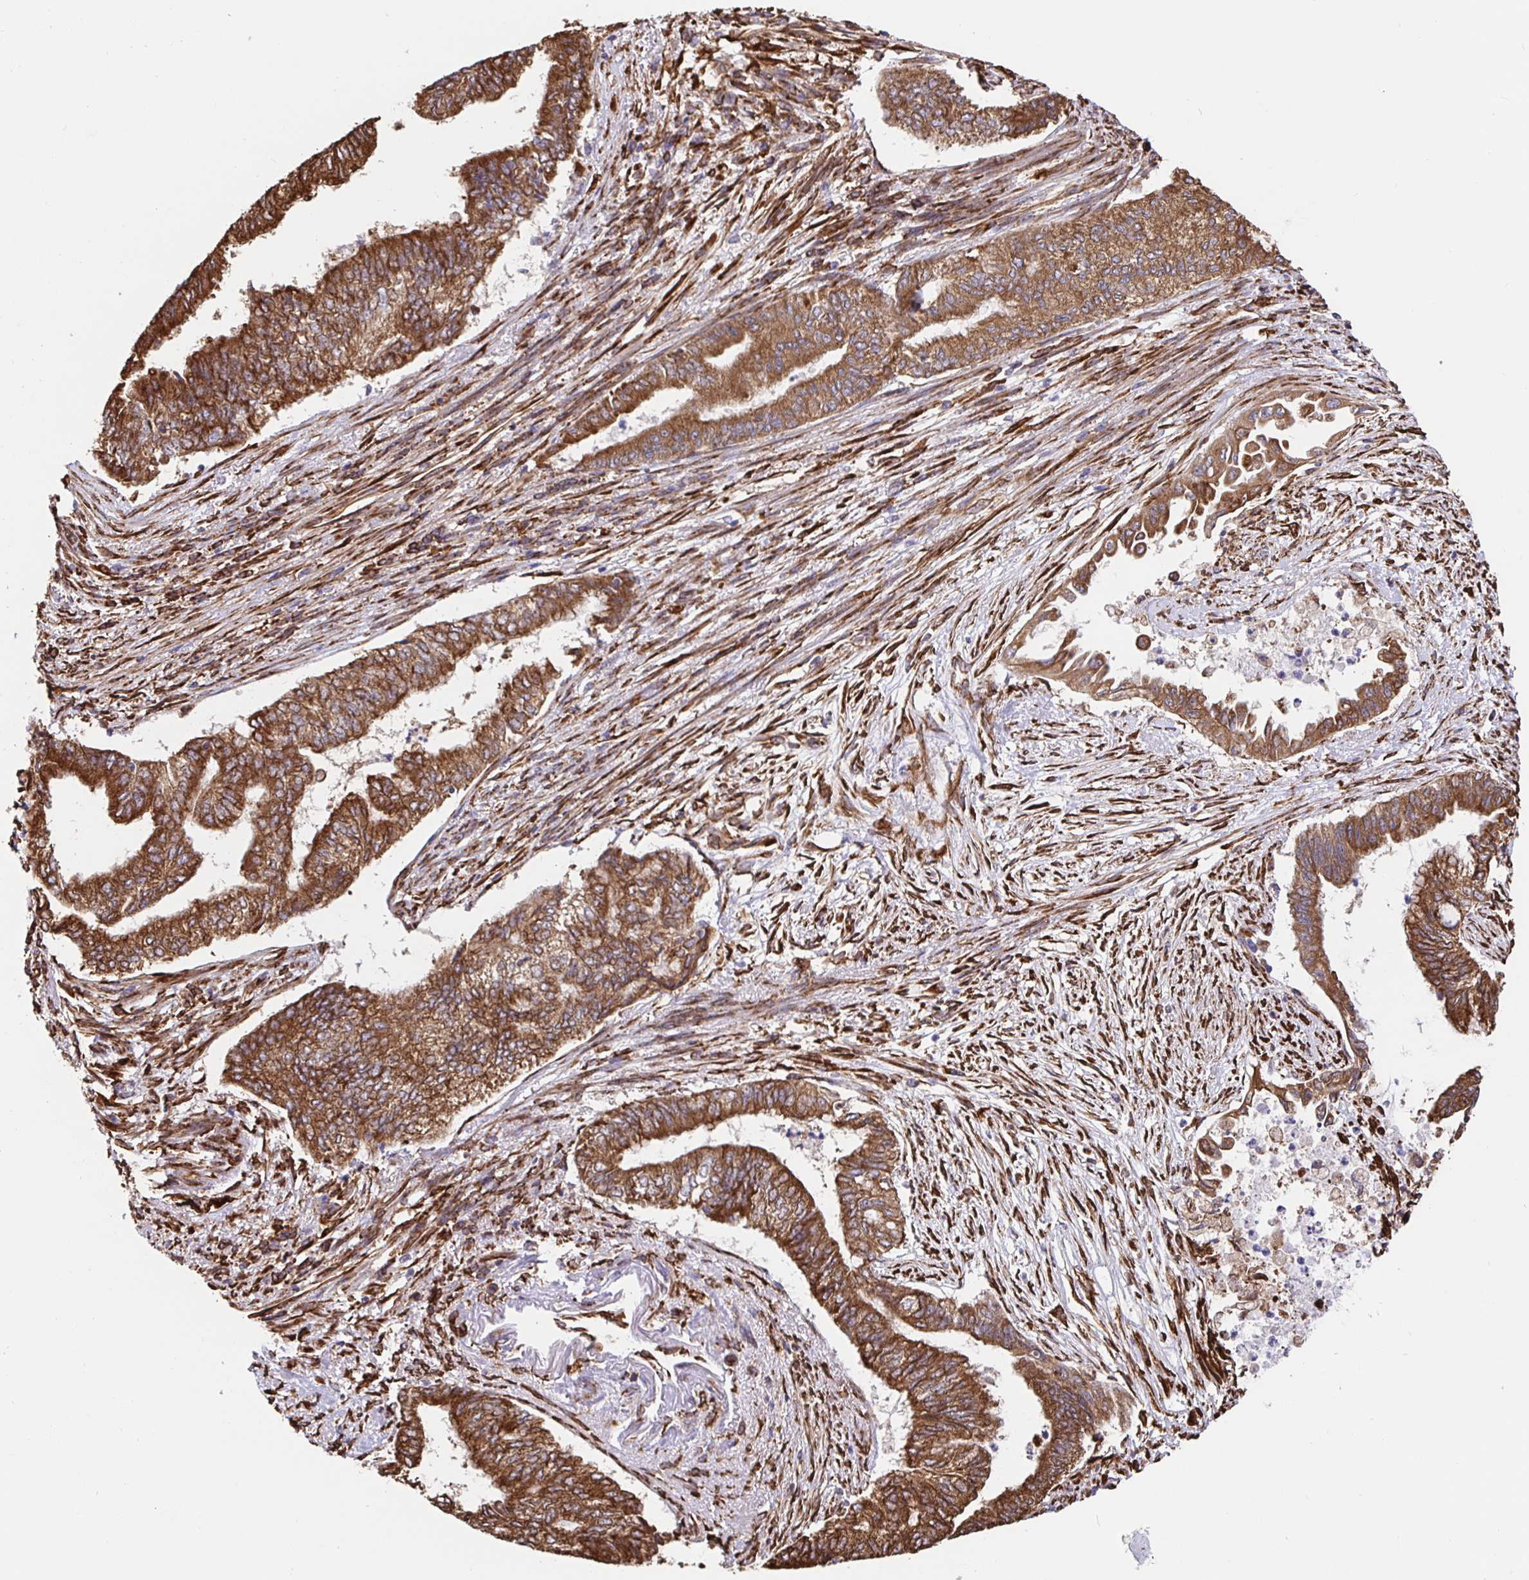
{"staining": {"intensity": "strong", "quantity": ">75%", "location": "cytoplasmic/membranous"}, "tissue": "endometrial cancer", "cell_type": "Tumor cells", "image_type": "cancer", "snomed": [{"axis": "morphology", "description": "Adenocarcinoma, NOS"}, {"axis": "topography", "description": "Endometrium"}], "caption": "Strong cytoplasmic/membranous protein staining is seen in approximately >75% of tumor cells in endometrial cancer.", "gene": "MAOA", "patient": {"sex": "female", "age": 65}}